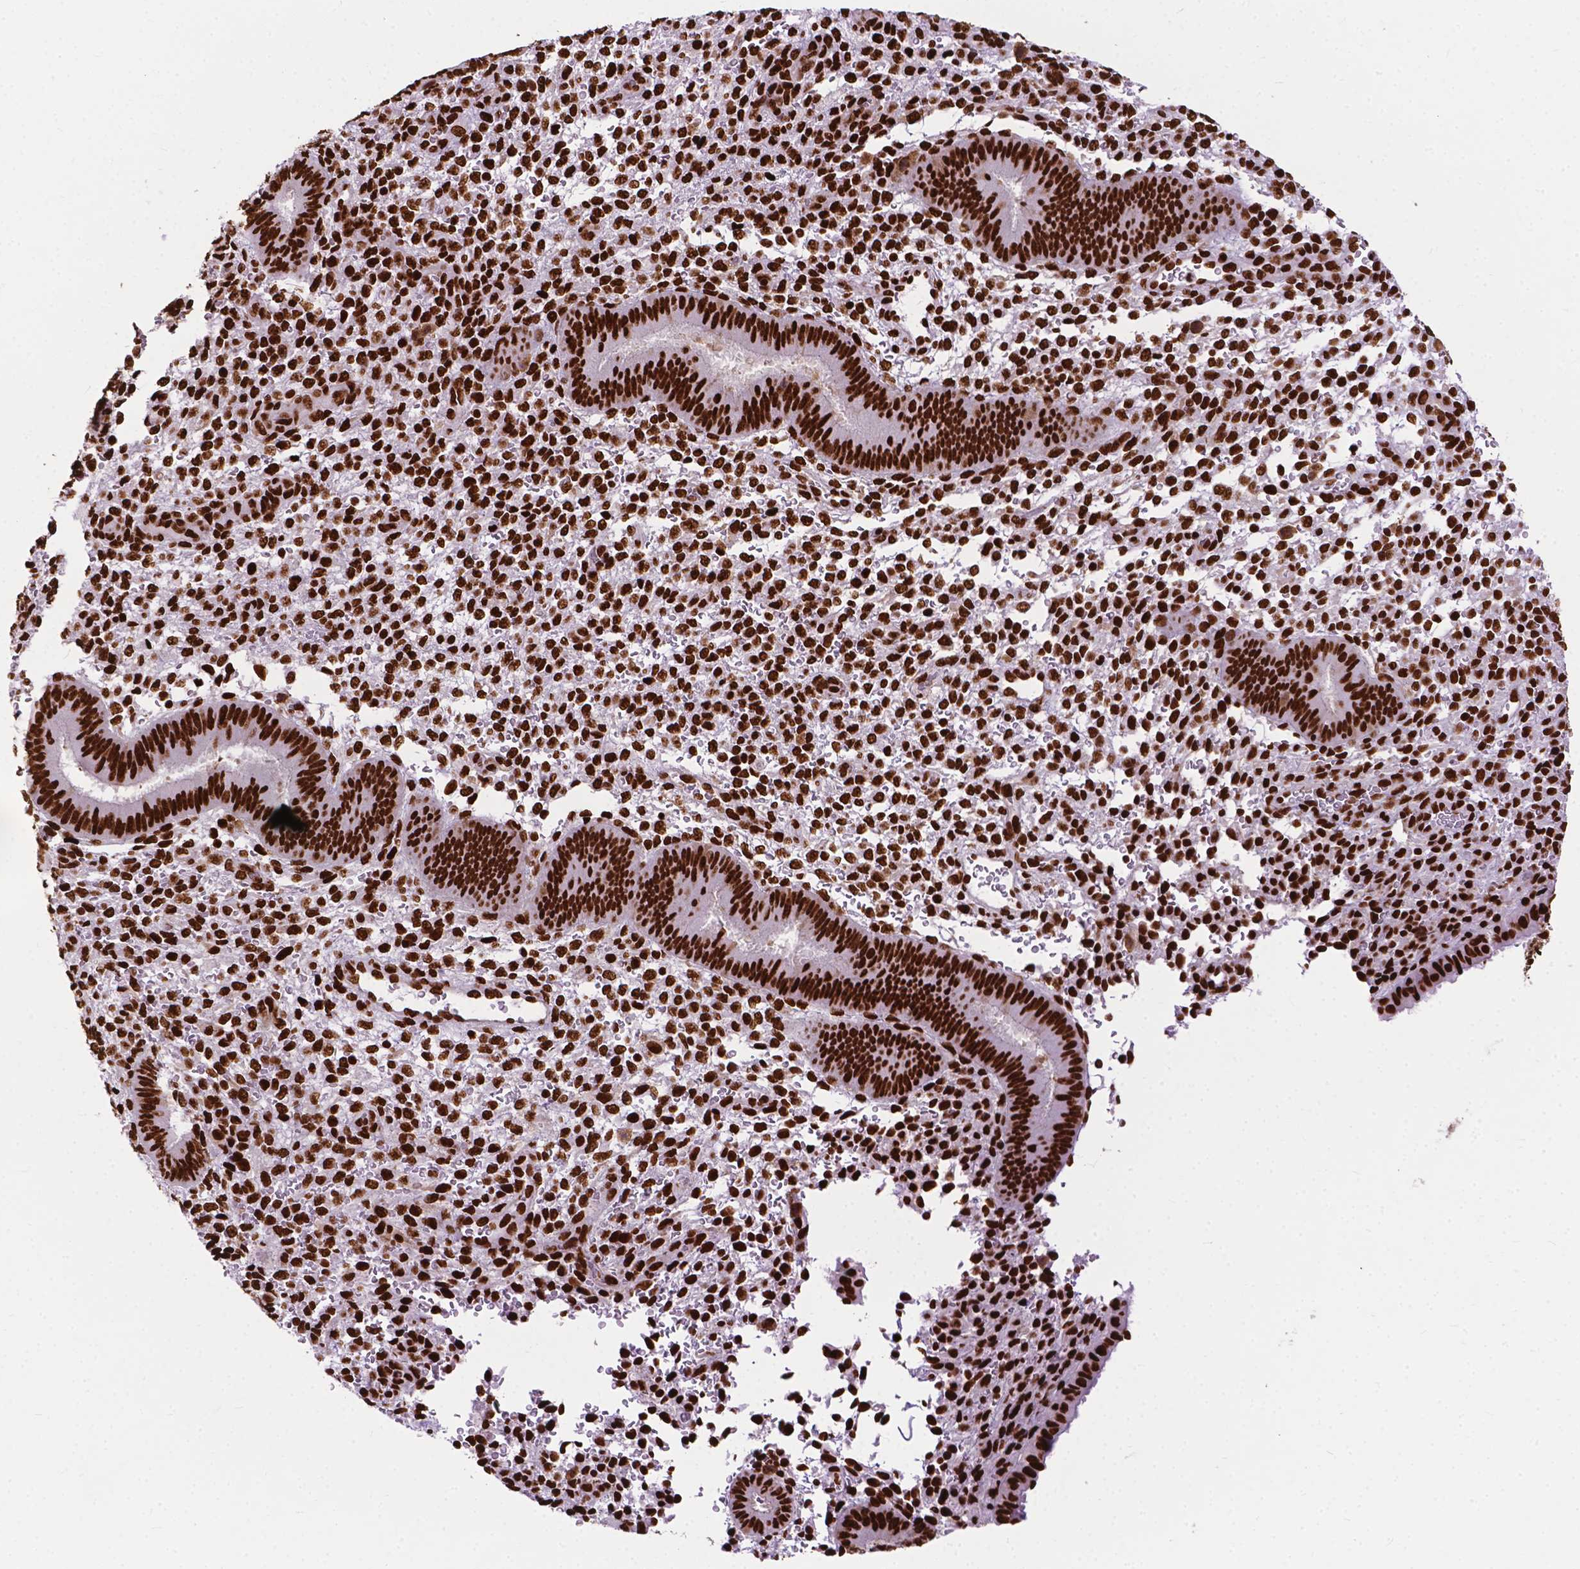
{"staining": {"intensity": "strong", "quantity": ">75%", "location": "nuclear"}, "tissue": "endometrium", "cell_type": "Cells in endometrial stroma", "image_type": "normal", "snomed": [{"axis": "morphology", "description": "Normal tissue, NOS"}, {"axis": "topography", "description": "Endometrium"}], "caption": "Immunohistochemistry (IHC) image of unremarkable endometrium: human endometrium stained using immunohistochemistry reveals high levels of strong protein expression localized specifically in the nuclear of cells in endometrial stroma, appearing as a nuclear brown color.", "gene": "SMIM5", "patient": {"sex": "female", "age": 39}}